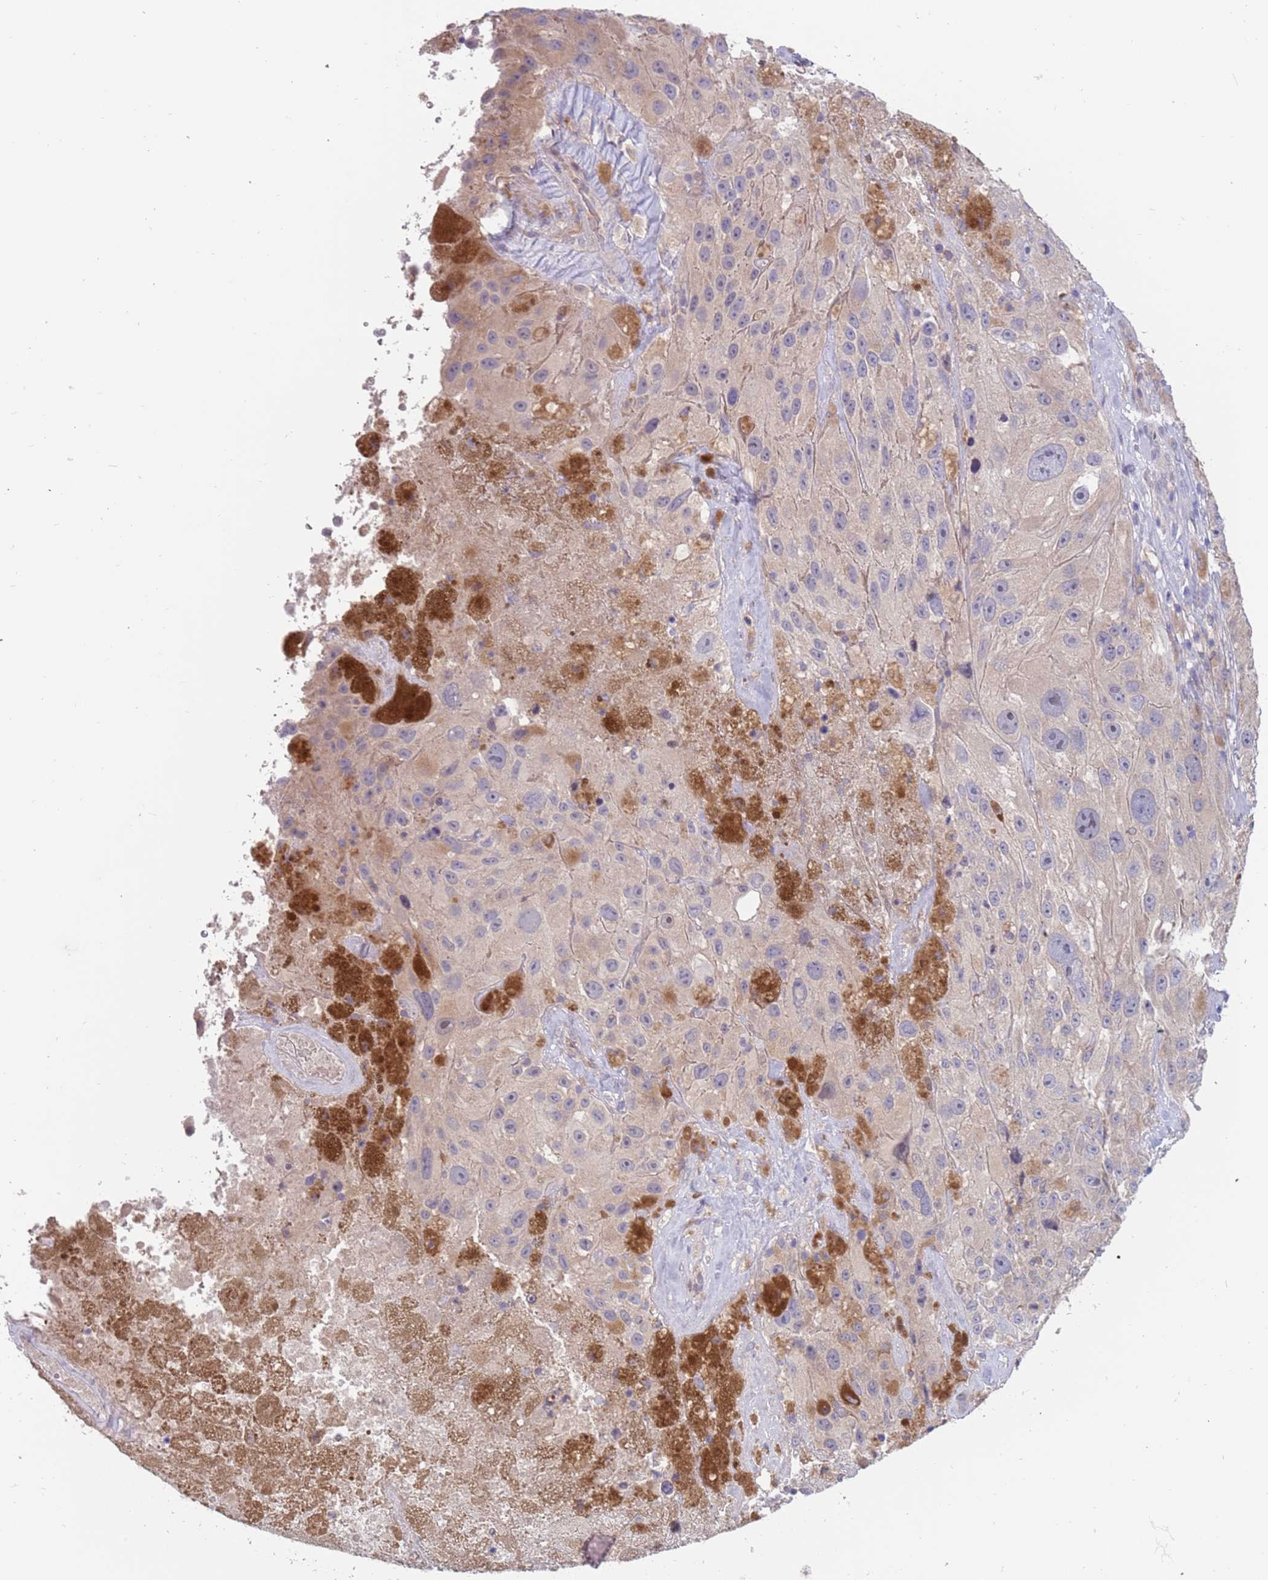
{"staining": {"intensity": "negative", "quantity": "none", "location": "none"}, "tissue": "melanoma", "cell_type": "Tumor cells", "image_type": "cancer", "snomed": [{"axis": "morphology", "description": "Malignant melanoma, Metastatic site"}, {"axis": "topography", "description": "Lymph node"}], "caption": "IHC image of neoplastic tissue: melanoma stained with DAB (3,3'-diaminobenzidine) displays no significant protein positivity in tumor cells.", "gene": "ZNF746", "patient": {"sex": "male", "age": 62}}